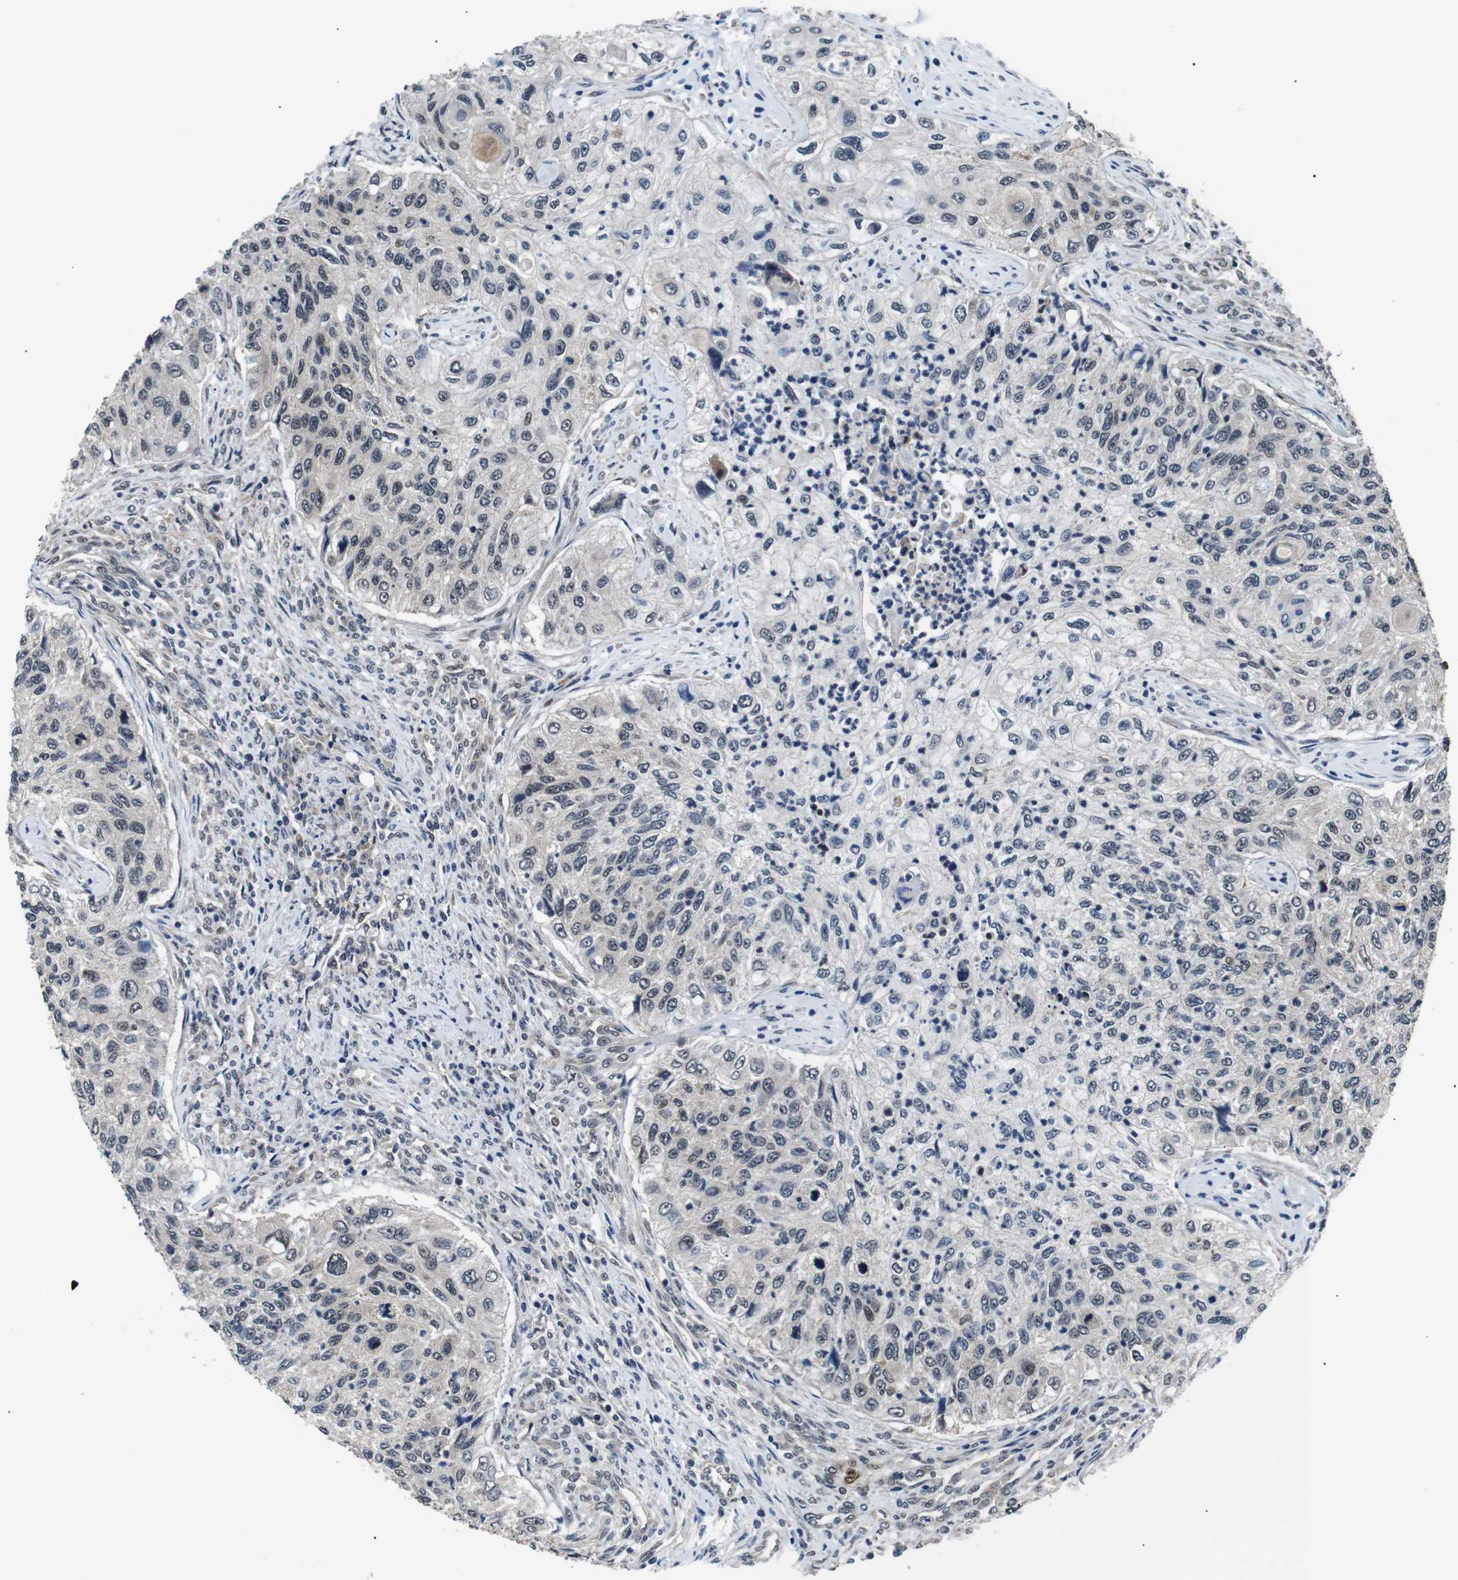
{"staining": {"intensity": "weak", "quantity": "<25%", "location": "nuclear"}, "tissue": "urothelial cancer", "cell_type": "Tumor cells", "image_type": "cancer", "snomed": [{"axis": "morphology", "description": "Urothelial carcinoma, High grade"}, {"axis": "topography", "description": "Urinary bladder"}], "caption": "DAB (3,3'-diaminobenzidine) immunohistochemical staining of human high-grade urothelial carcinoma exhibits no significant staining in tumor cells.", "gene": "SKP1", "patient": {"sex": "female", "age": 60}}